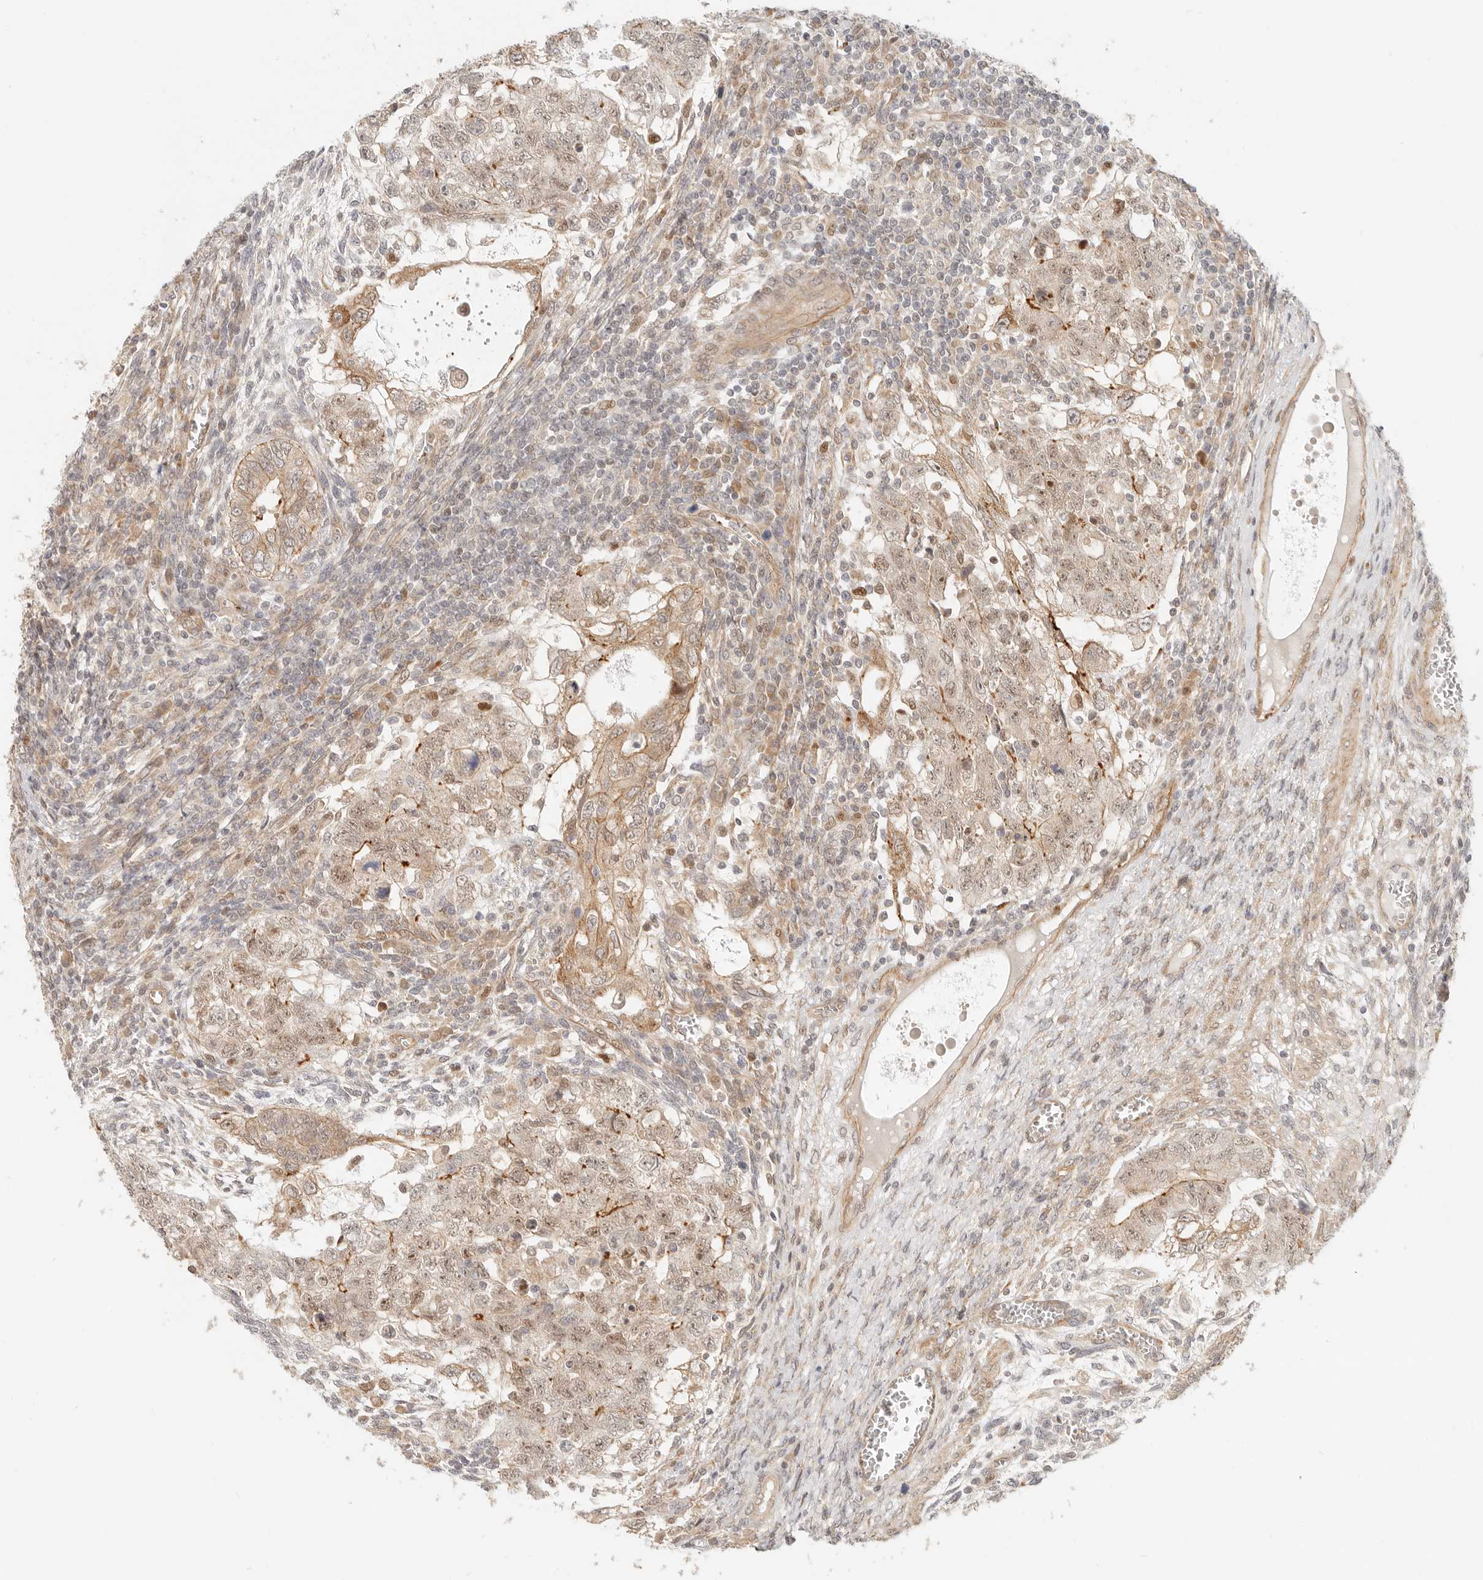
{"staining": {"intensity": "weak", "quantity": ">75%", "location": "cytoplasmic/membranous"}, "tissue": "testis cancer", "cell_type": "Tumor cells", "image_type": "cancer", "snomed": [{"axis": "morphology", "description": "Carcinoma, Embryonal, NOS"}, {"axis": "topography", "description": "Testis"}], "caption": "Human testis embryonal carcinoma stained for a protein (brown) reveals weak cytoplasmic/membranous positive expression in approximately >75% of tumor cells.", "gene": "TUFT1", "patient": {"sex": "male", "age": 37}}